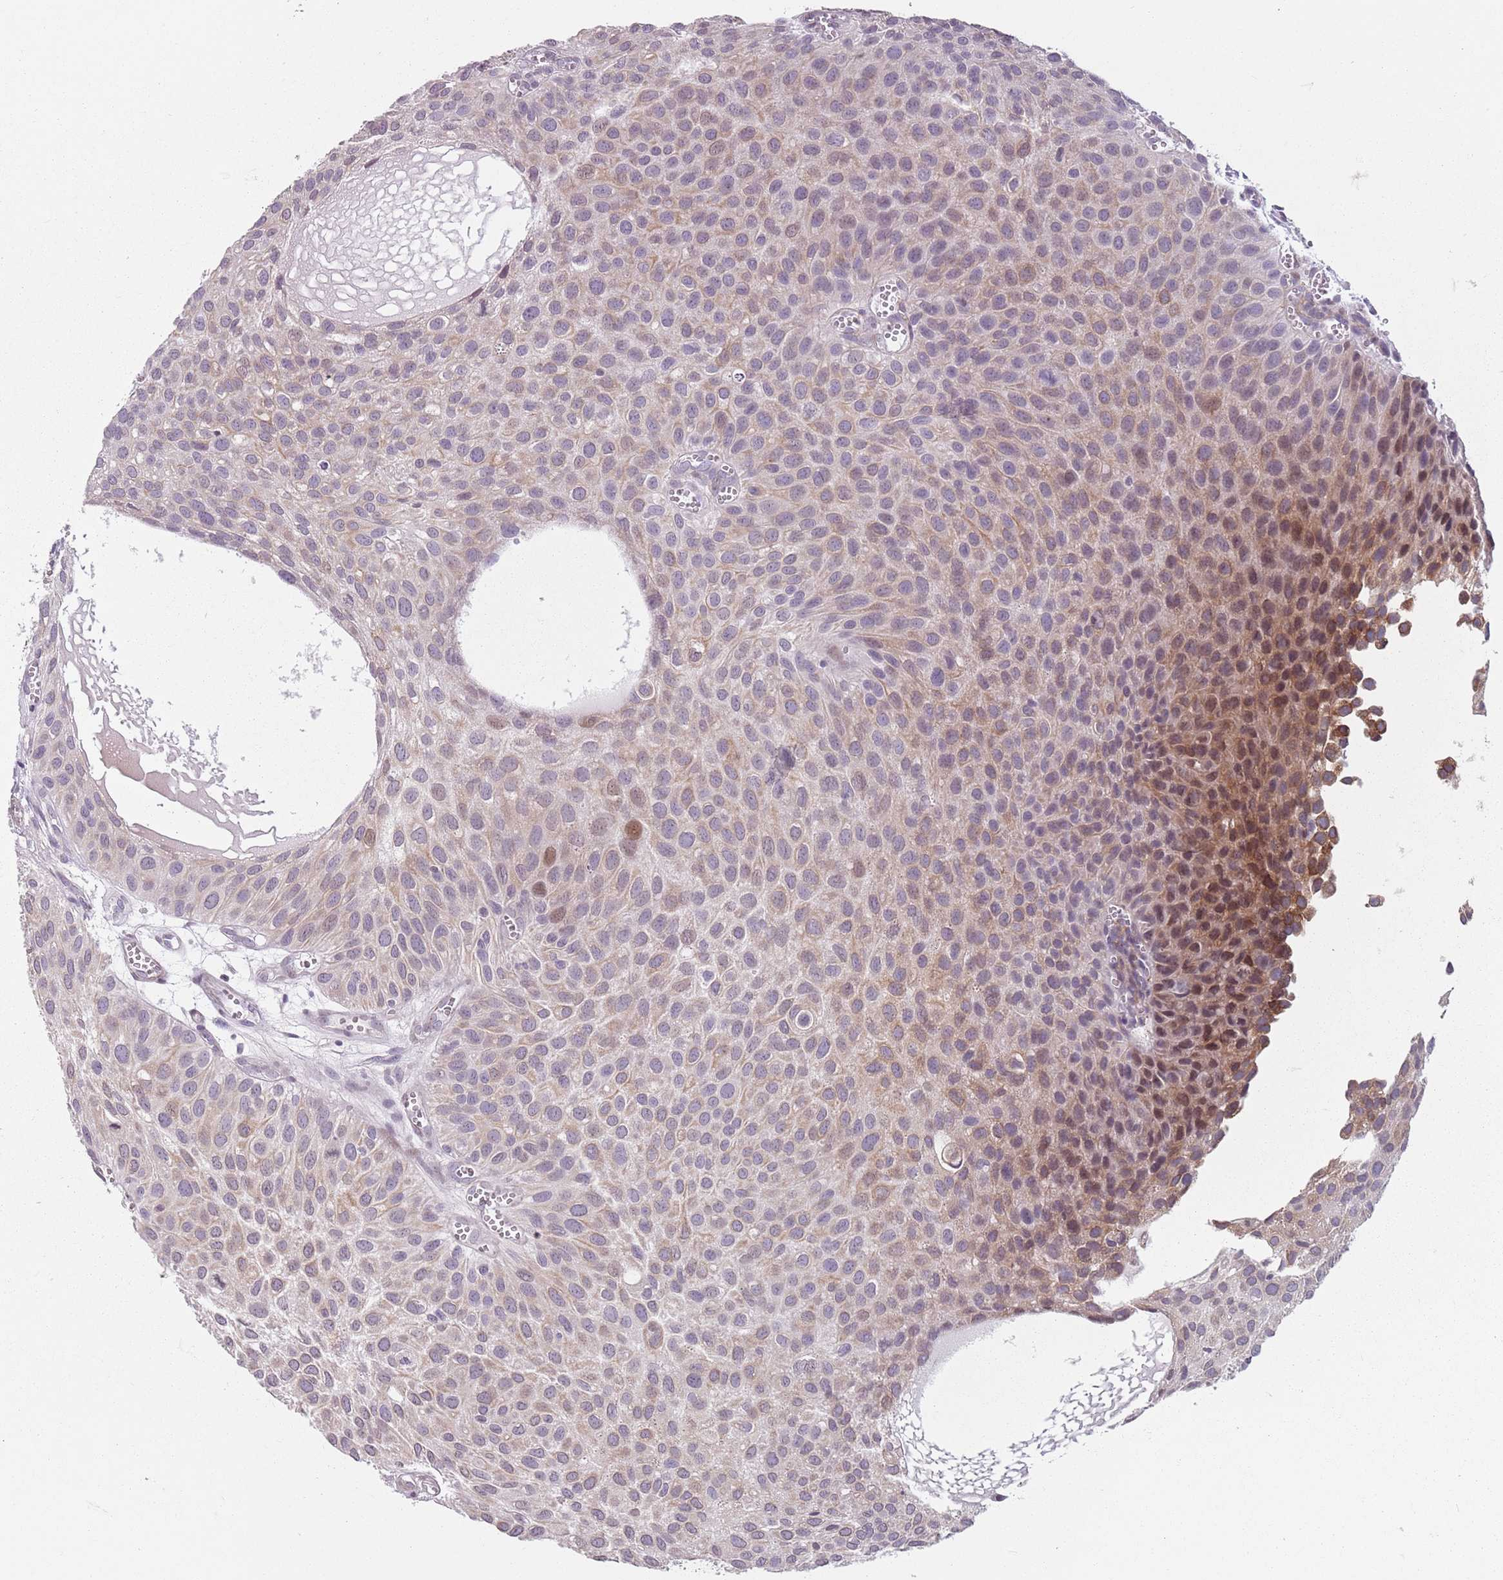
{"staining": {"intensity": "moderate", "quantity": "25%-75%", "location": "cytoplasmic/membranous,nuclear"}, "tissue": "urothelial cancer", "cell_type": "Tumor cells", "image_type": "cancer", "snomed": [{"axis": "morphology", "description": "Urothelial carcinoma, Low grade"}, {"axis": "topography", "description": "Urinary bladder"}], "caption": "Immunohistochemical staining of human low-grade urothelial carcinoma shows medium levels of moderate cytoplasmic/membranous and nuclear expression in about 25%-75% of tumor cells. Using DAB (brown) and hematoxylin (blue) stains, captured at high magnification using brightfield microscopy.", "gene": "TMC4", "patient": {"sex": "male", "age": 88}}